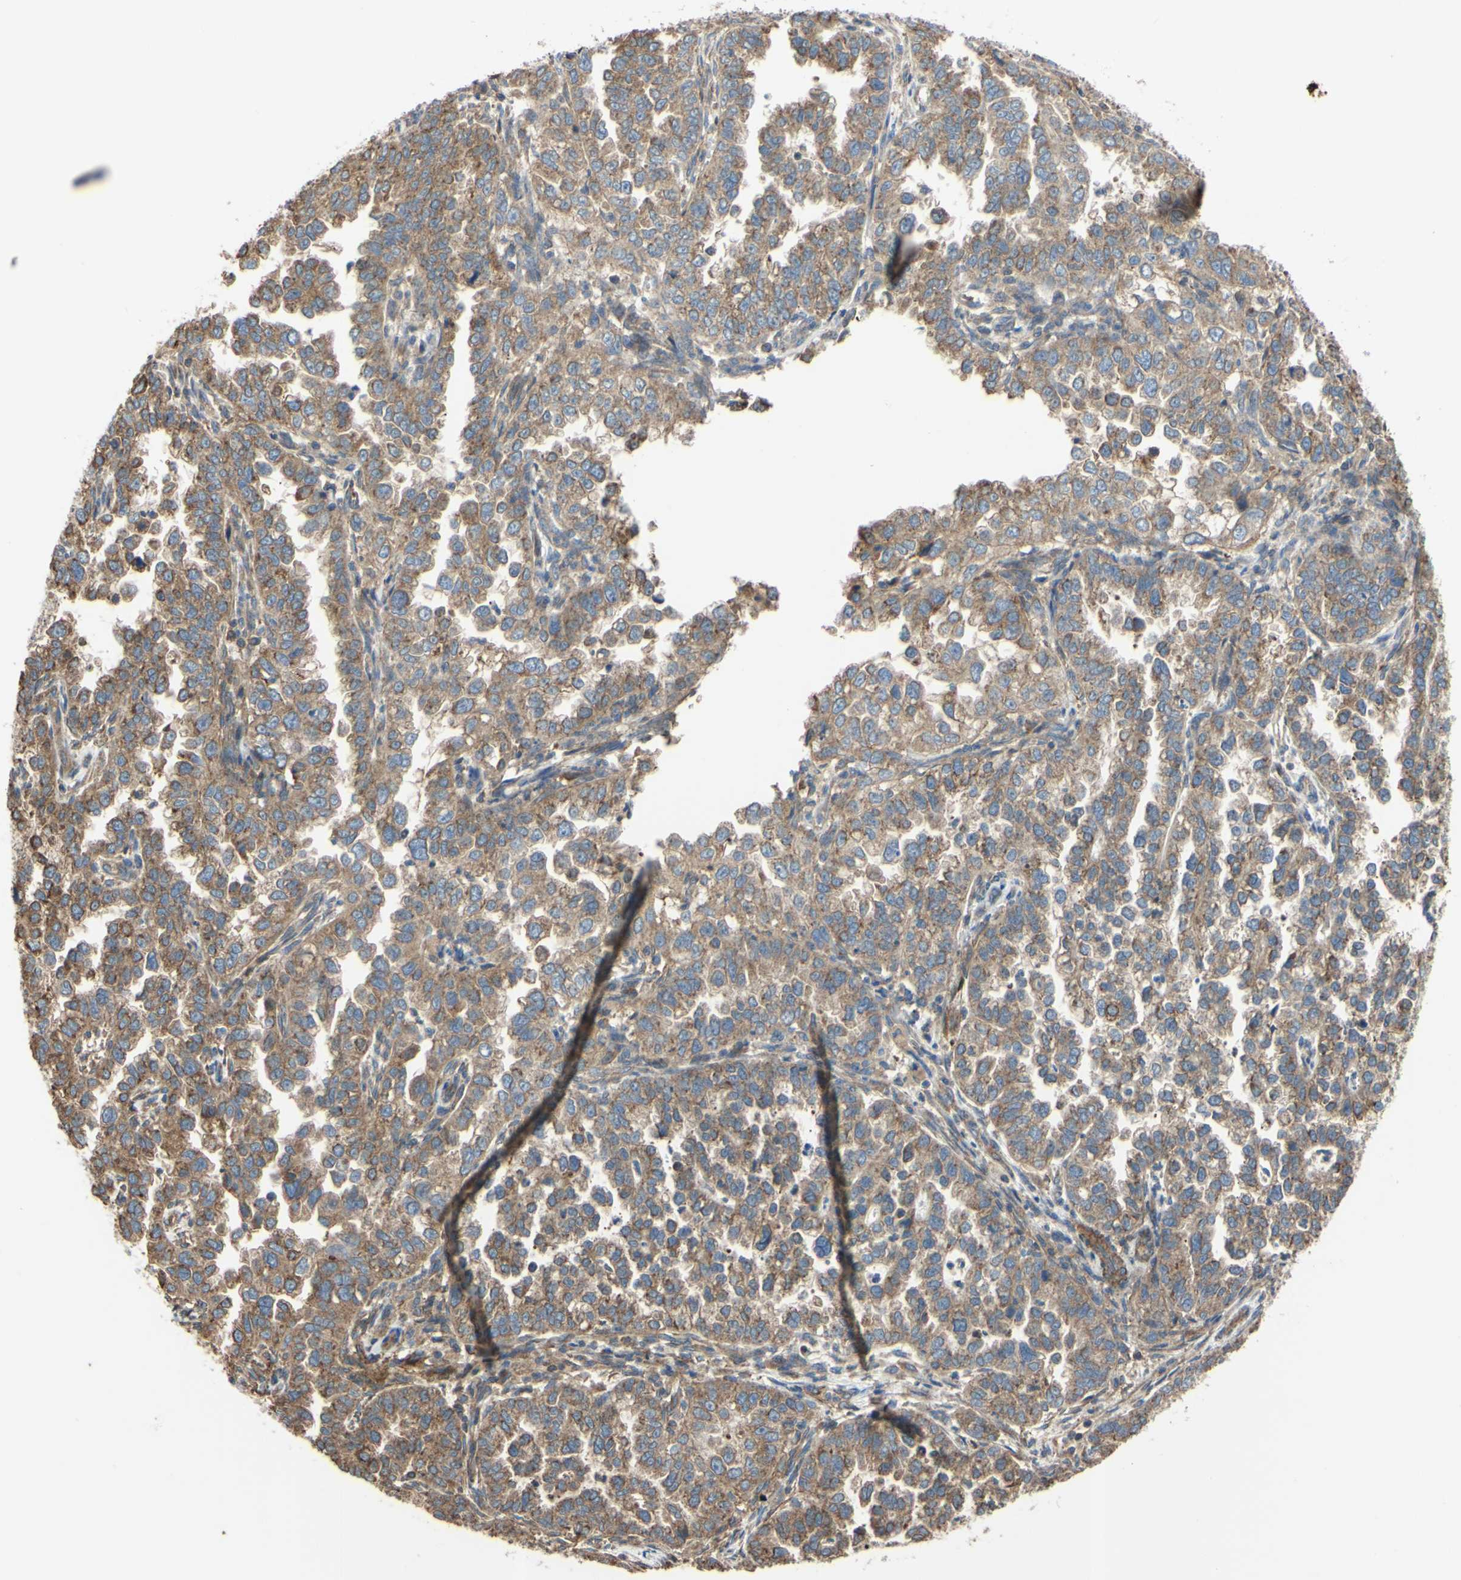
{"staining": {"intensity": "moderate", "quantity": ">75%", "location": "cytoplasmic/membranous"}, "tissue": "endometrial cancer", "cell_type": "Tumor cells", "image_type": "cancer", "snomed": [{"axis": "morphology", "description": "Adenocarcinoma, NOS"}, {"axis": "topography", "description": "Endometrium"}], "caption": "The histopathology image shows a brown stain indicating the presence of a protein in the cytoplasmic/membranous of tumor cells in adenocarcinoma (endometrial).", "gene": "BECN1", "patient": {"sex": "female", "age": 85}}